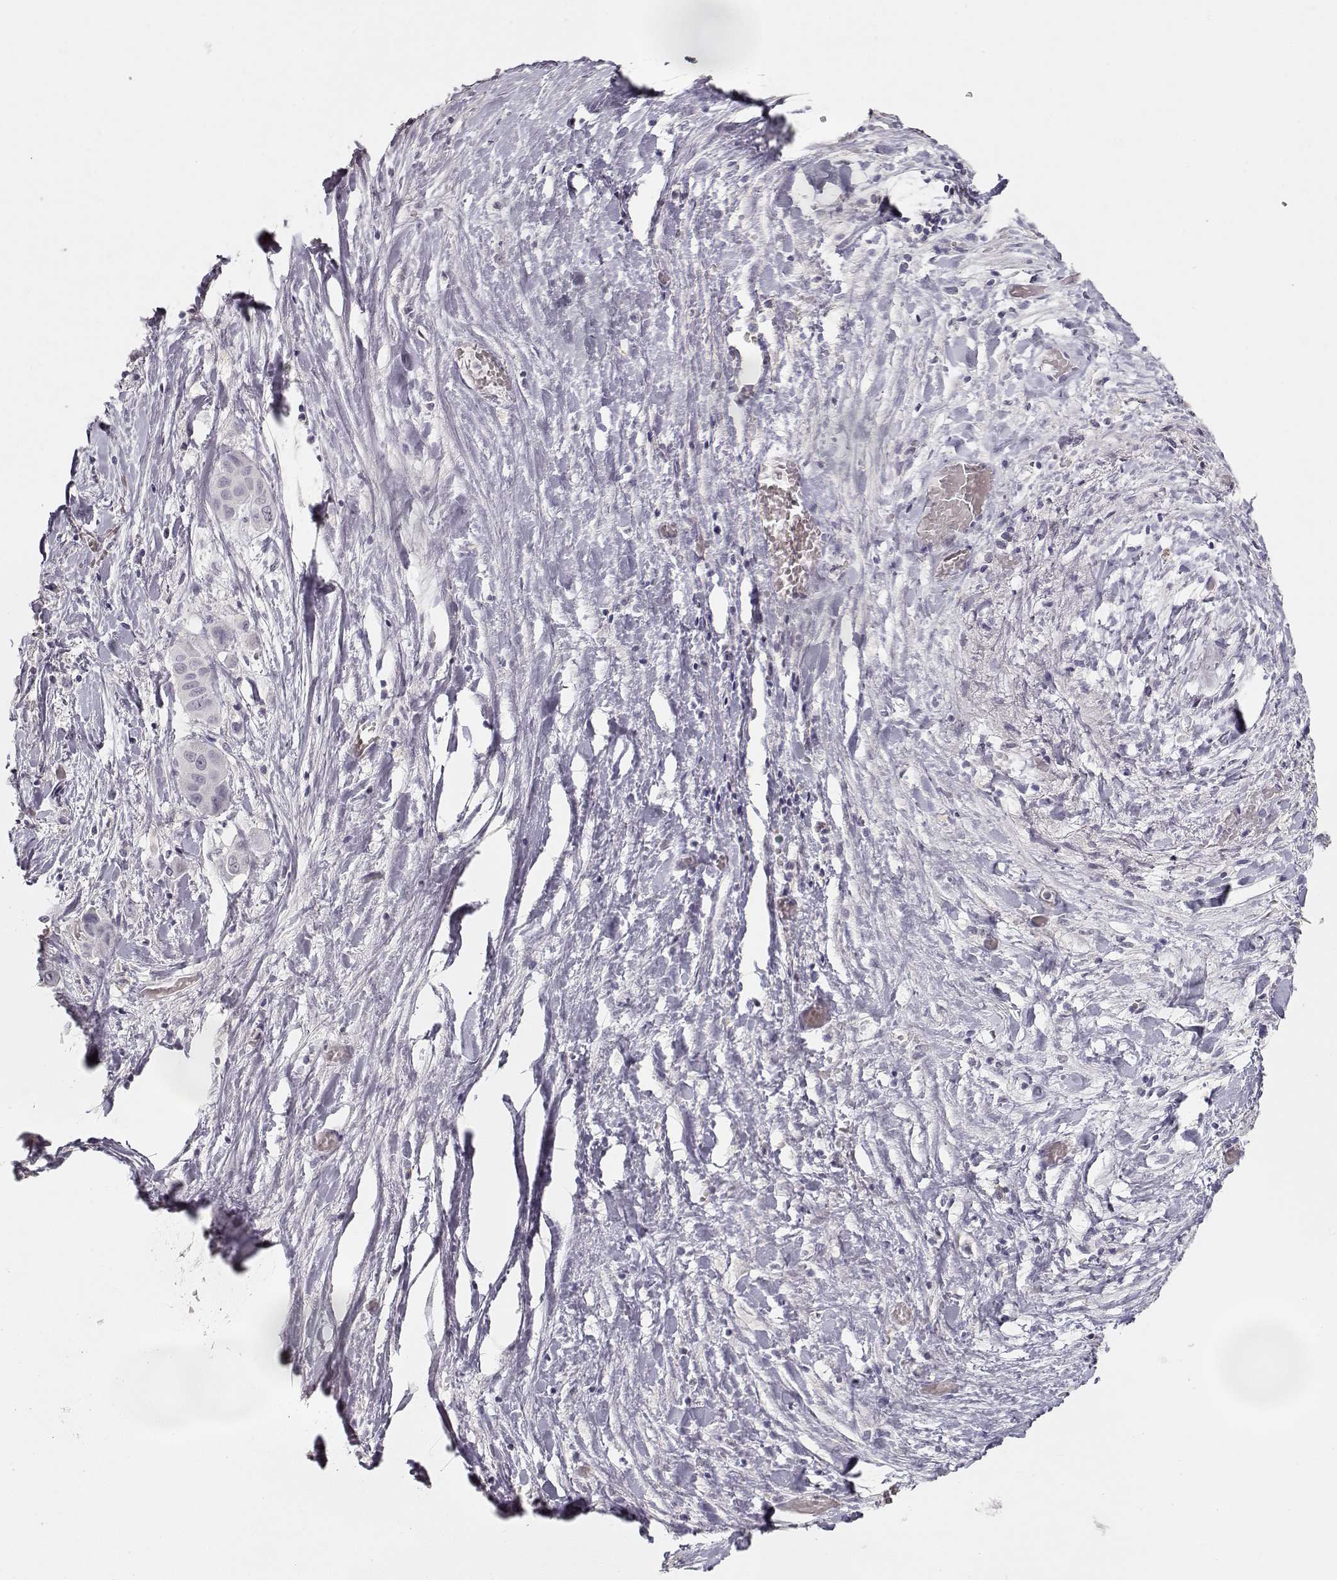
{"staining": {"intensity": "negative", "quantity": "none", "location": "none"}, "tissue": "liver cancer", "cell_type": "Tumor cells", "image_type": "cancer", "snomed": [{"axis": "morphology", "description": "Cholangiocarcinoma"}, {"axis": "topography", "description": "Liver"}], "caption": "High power microscopy micrograph of an IHC micrograph of liver cancer, revealing no significant expression in tumor cells.", "gene": "TPH2", "patient": {"sex": "female", "age": 52}}